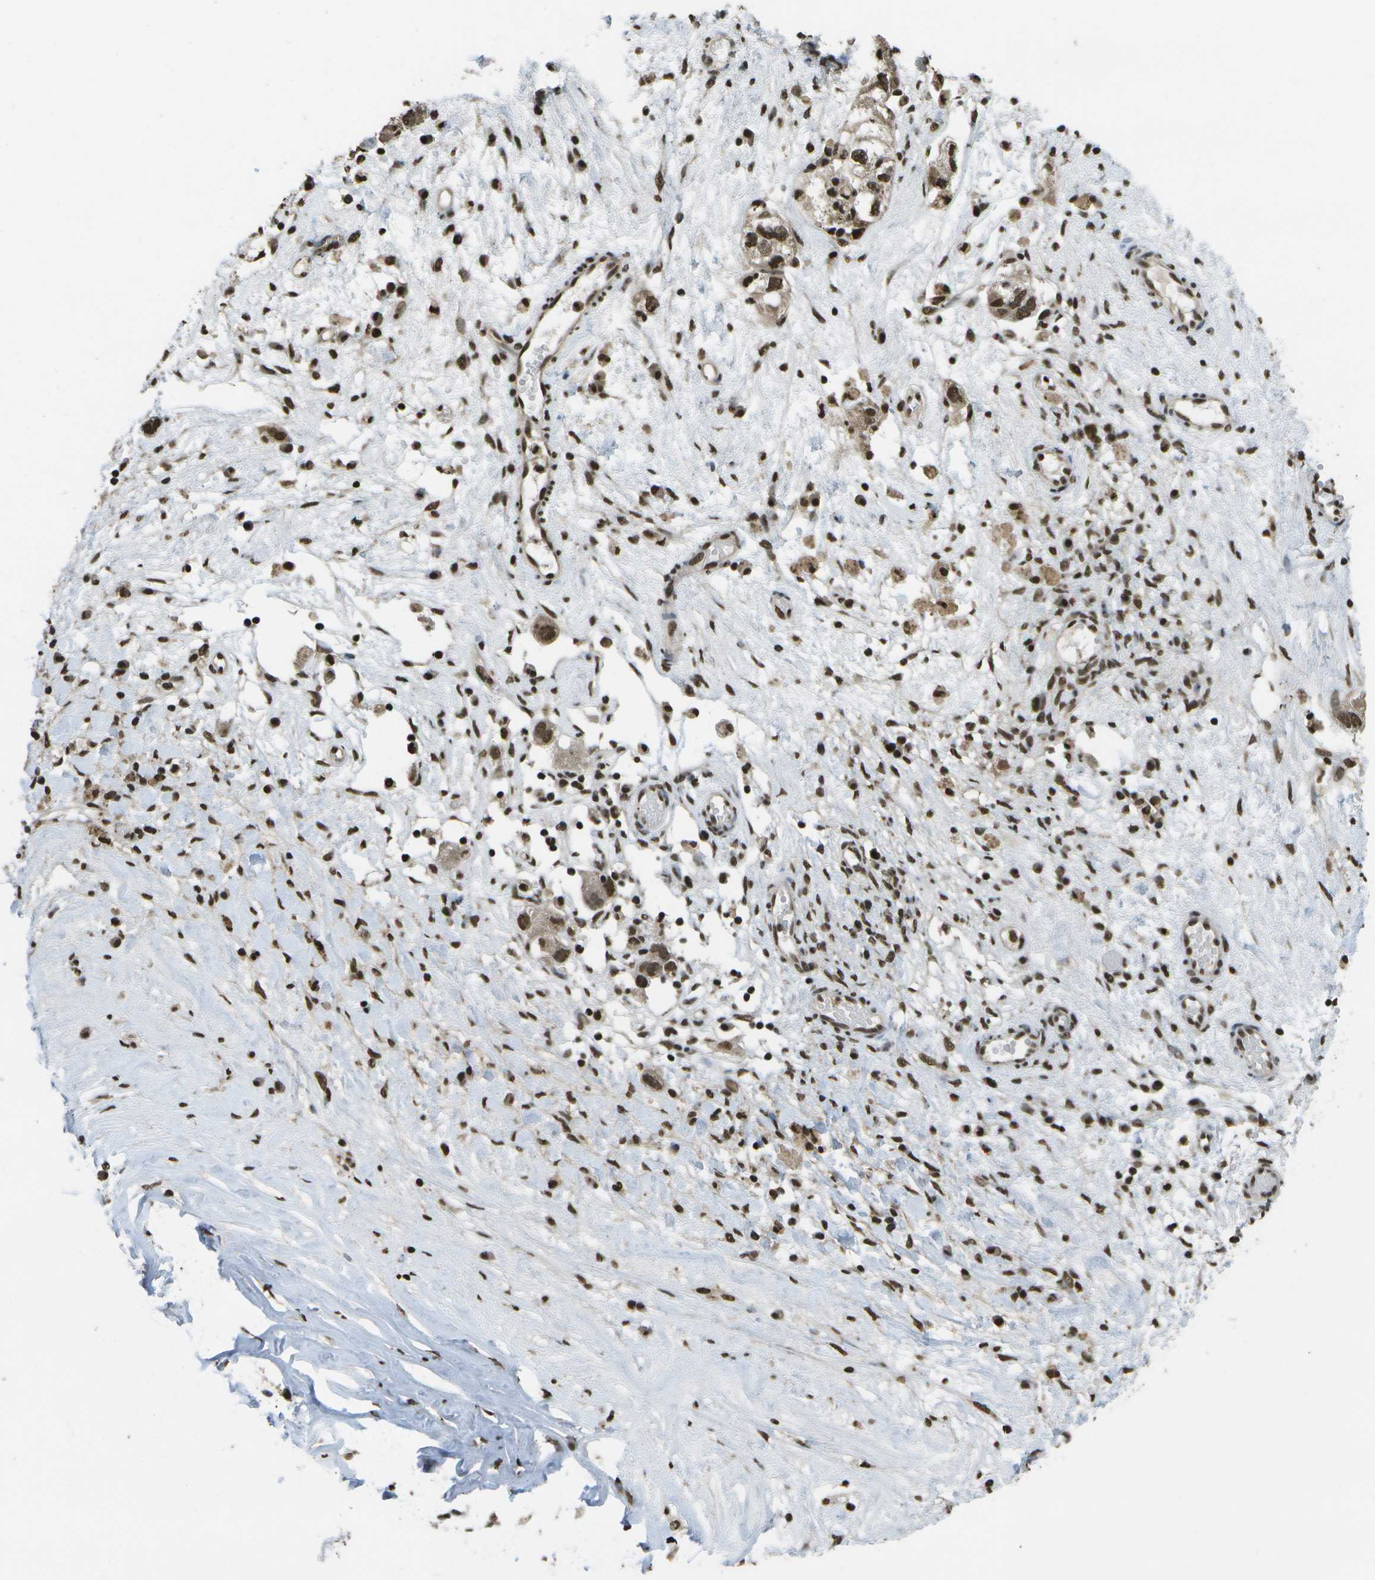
{"staining": {"intensity": "strong", "quantity": ">75%", "location": "nuclear"}, "tissue": "ovarian cancer", "cell_type": "Tumor cells", "image_type": "cancer", "snomed": [{"axis": "morphology", "description": "Carcinoma, NOS"}, {"axis": "morphology", "description": "Cystadenocarcinoma, serous, NOS"}, {"axis": "topography", "description": "Ovary"}], "caption": "IHC of human ovarian carcinoma demonstrates high levels of strong nuclear staining in about >75% of tumor cells. The protein of interest is stained brown, and the nuclei are stained in blue (DAB IHC with brightfield microscopy, high magnification).", "gene": "SPEN", "patient": {"sex": "female", "age": 69}}